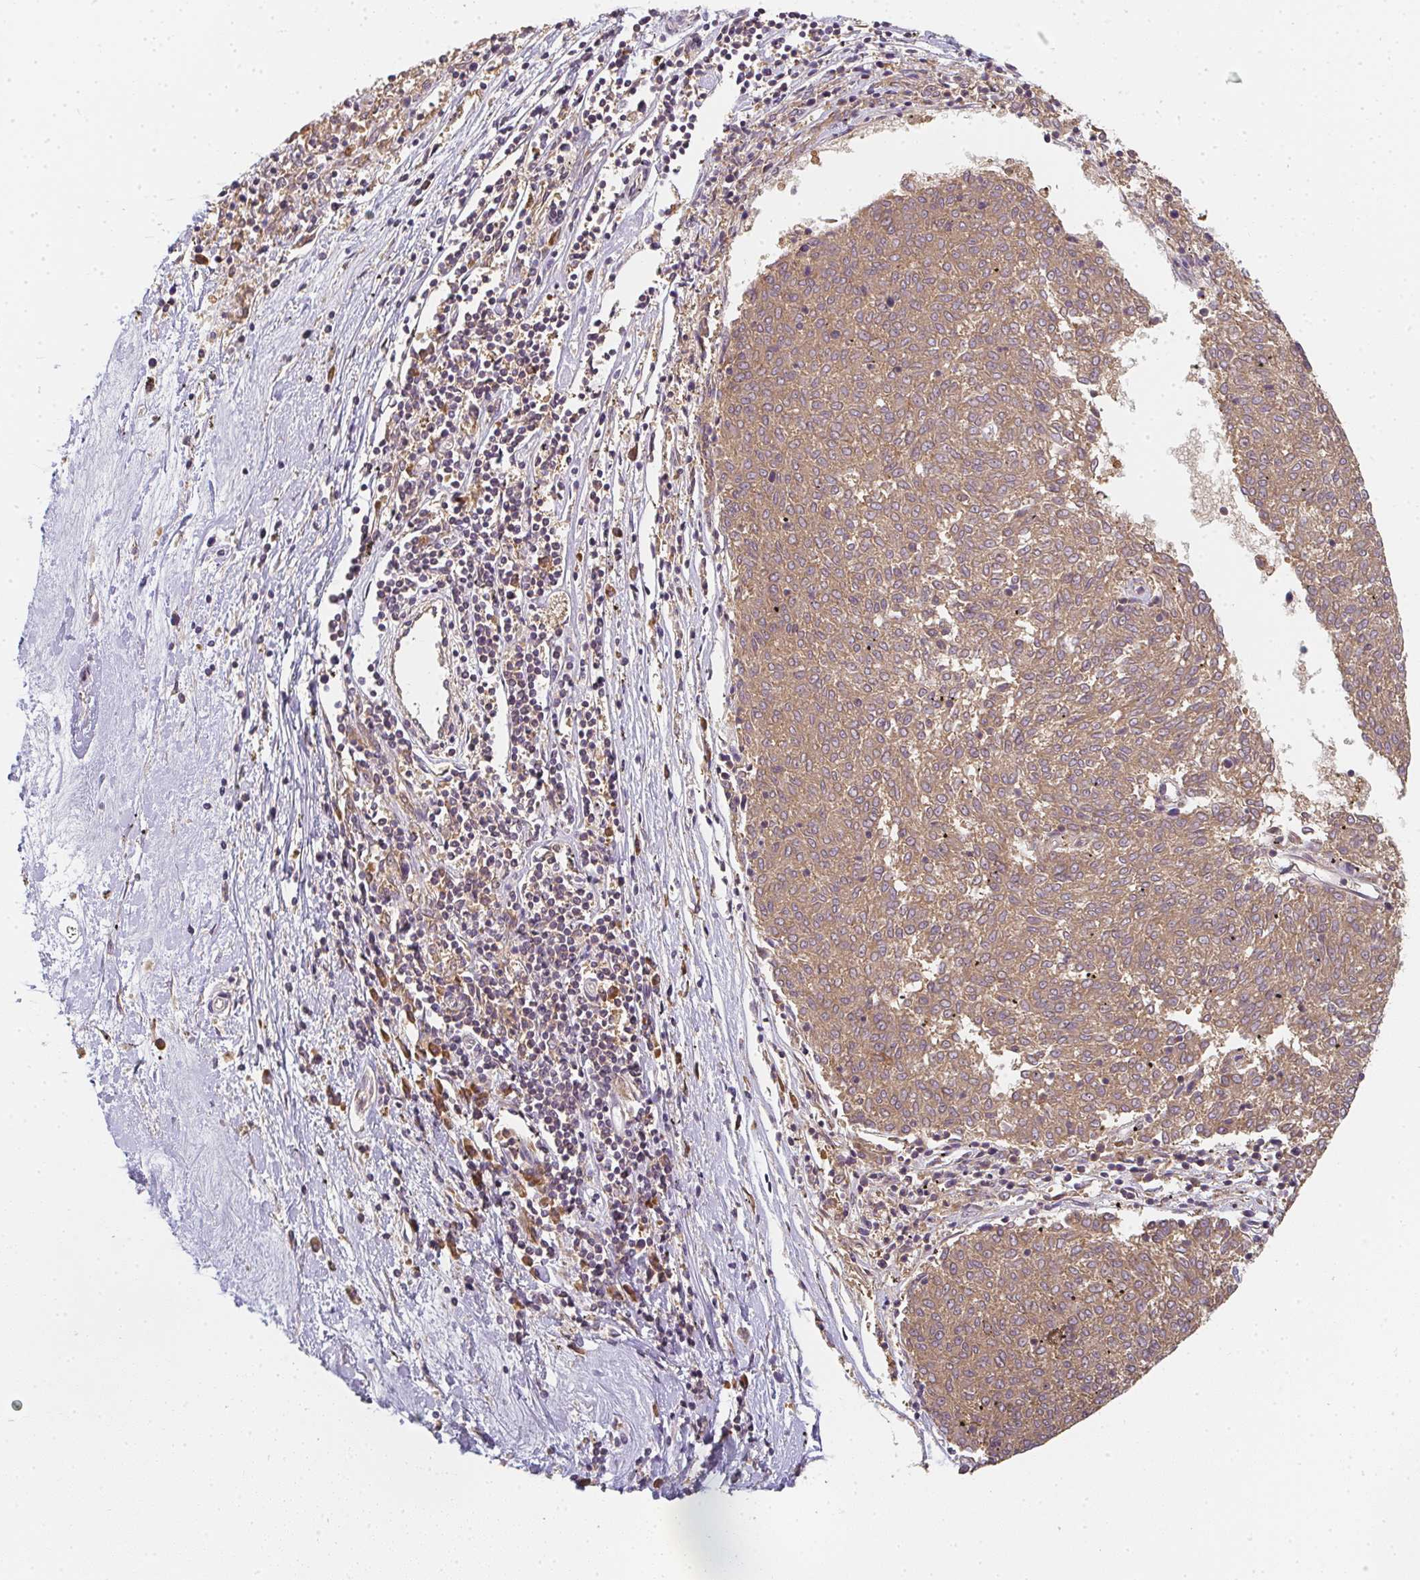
{"staining": {"intensity": "moderate", "quantity": ">75%", "location": "cytoplasmic/membranous"}, "tissue": "melanoma", "cell_type": "Tumor cells", "image_type": "cancer", "snomed": [{"axis": "morphology", "description": "Malignant melanoma, NOS"}, {"axis": "topography", "description": "Skin"}], "caption": "DAB (3,3'-diaminobenzidine) immunohistochemical staining of human malignant melanoma exhibits moderate cytoplasmic/membranous protein positivity in approximately >75% of tumor cells.", "gene": "SLC35B3", "patient": {"sex": "female", "age": 72}}